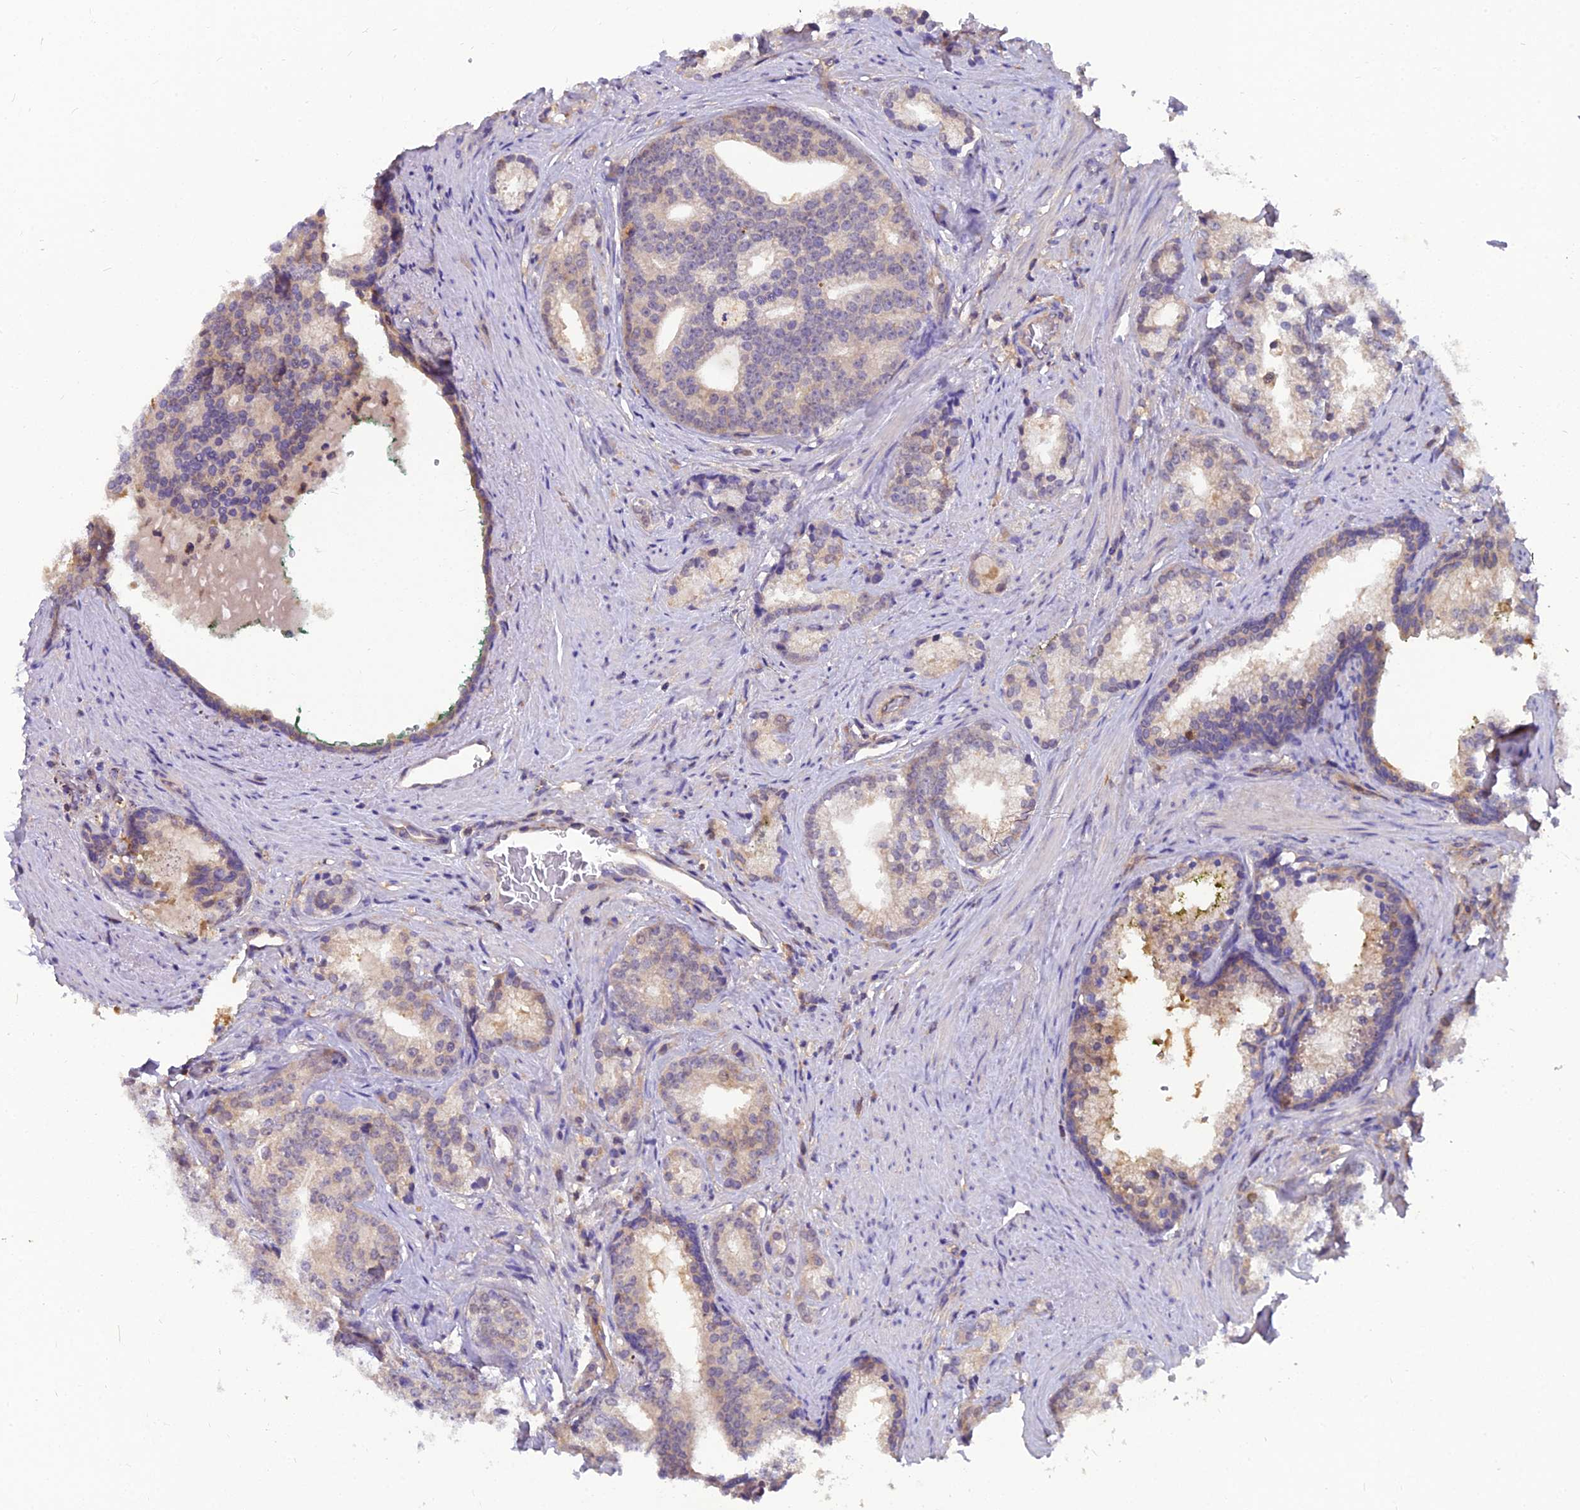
{"staining": {"intensity": "weak", "quantity": "<25%", "location": "cytoplasmic/membranous"}, "tissue": "prostate cancer", "cell_type": "Tumor cells", "image_type": "cancer", "snomed": [{"axis": "morphology", "description": "Adenocarcinoma, Low grade"}, {"axis": "topography", "description": "Prostate"}], "caption": "Tumor cells are negative for protein expression in human prostate adenocarcinoma (low-grade). (Brightfield microscopy of DAB (3,3'-diaminobenzidine) immunohistochemistry at high magnification).", "gene": "MVD", "patient": {"sex": "male", "age": 71}}